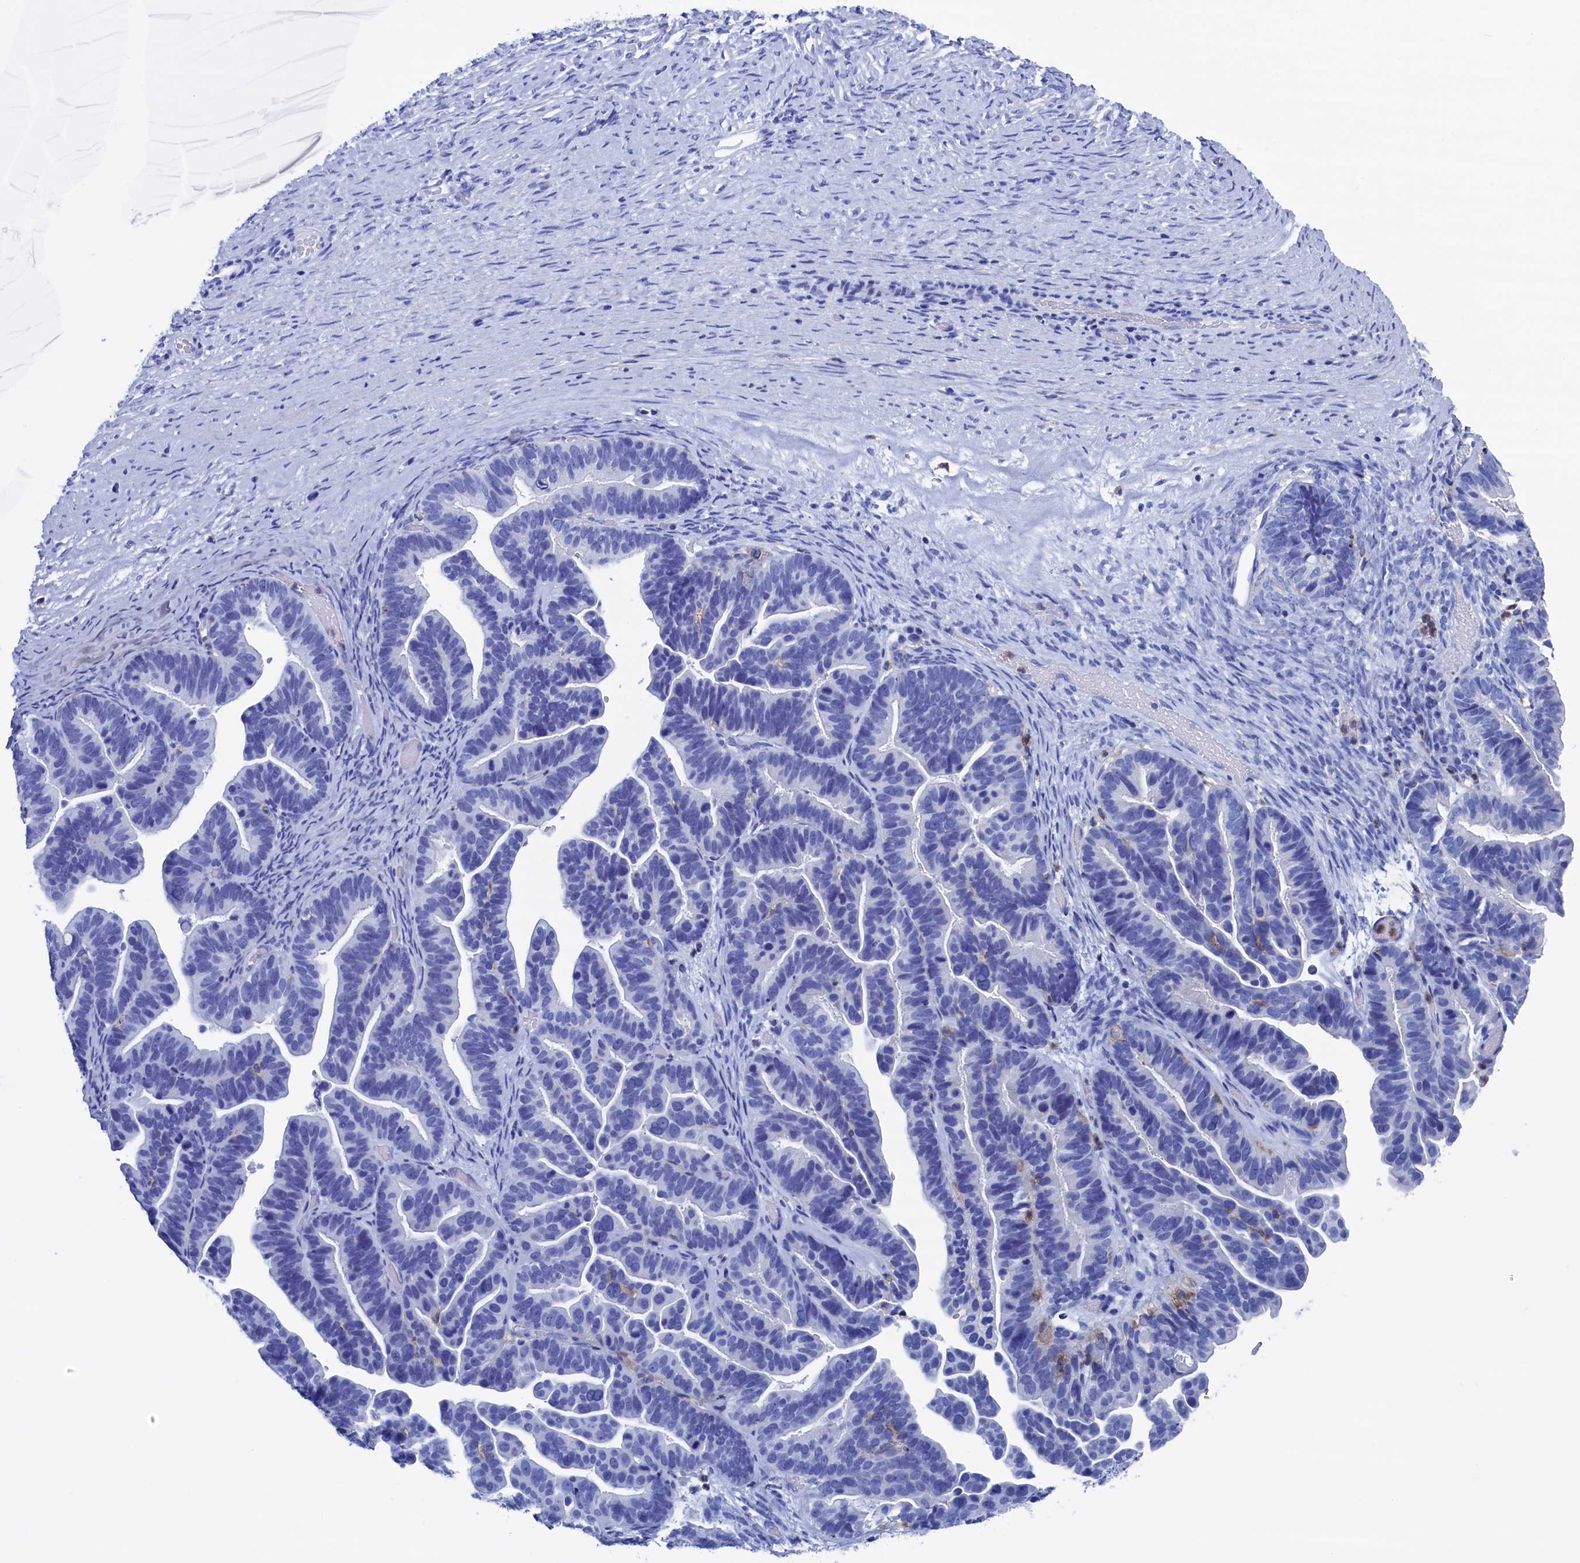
{"staining": {"intensity": "moderate", "quantity": "<25%", "location": "cytoplasmic/membranous"}, "tissue": "ovarian cancer", "cell_type": "Tumor cells", "image_type": "cancer", "snomed": [{"axis": "morphology", "description": "Cystadenocarcinoma, serous, NOS"}, {"axis": "topography", "description": "Ovary"}], "caption": "Ovarian serous cystadenocarcinoma stained for a protein demonstrates moderate cytoplasmic/membranous positivity in tumor cells.", "gene": "TYROBP", "patient": {"sex": "female", "age": 56}}